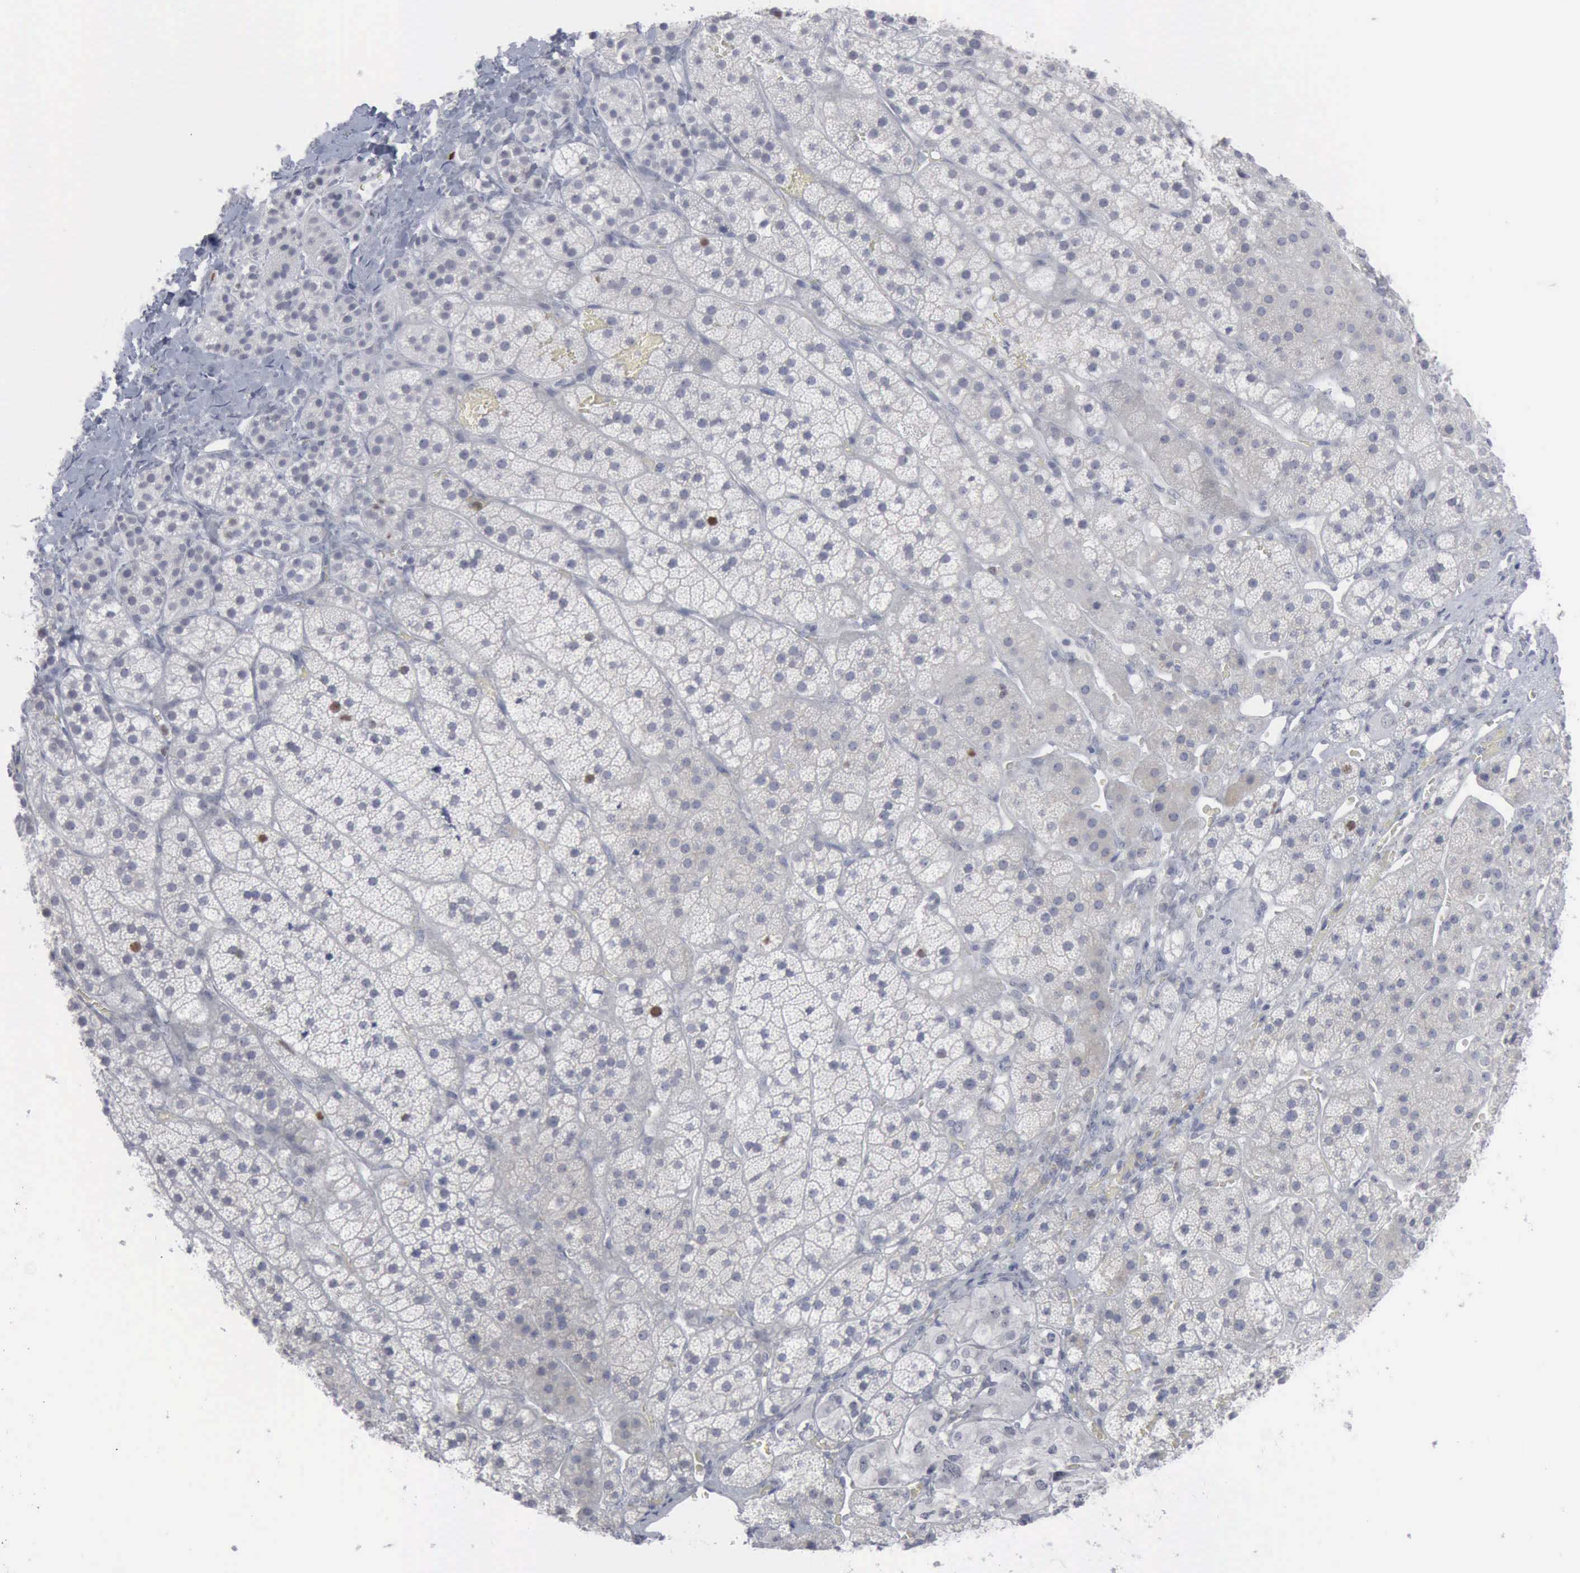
{"staining": {"intensity": "moderate", "quantity": "<25%", "location": "nuclear"}, "tissue": "adrenal gland", "cell_type": "Glandular cells", "image_type": "normal", "snomed": [{"axis": "morphology", "description": "Normal tissue, NOS"}, {"axis": "topography", "description": "Adrenal gland"}], "caption": "Moderate nuclear protein expression is seen in about <25% of glandular cells in adrenal gland.", "gene": "MCM5", "patient": {"sex": "female", "age": 44}}